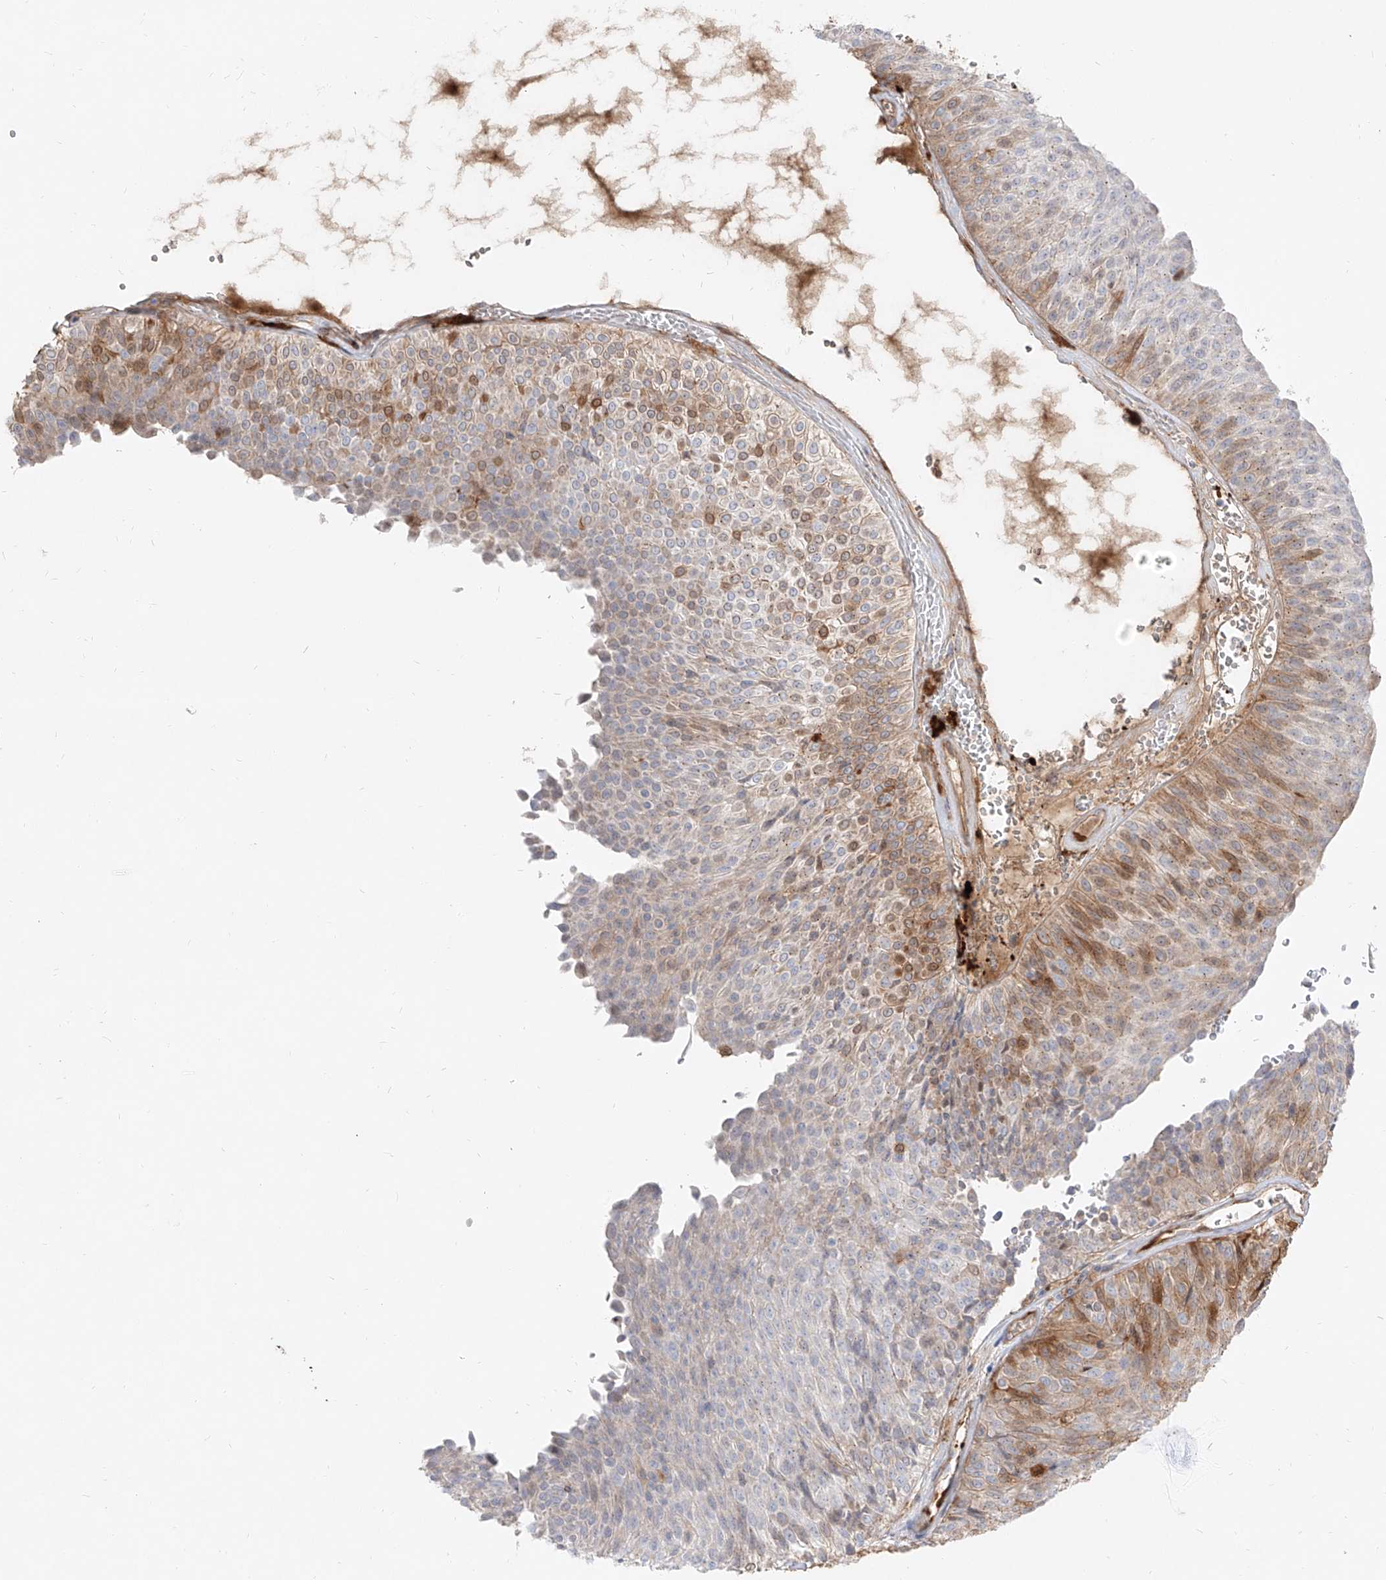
{"staining": {"intensity": "strong", "quantity": "25%-75%", "location": "cytoplasmic/membranous"}, "tissue": "urothelial cancer", "cell_type": "Tumor cells", "image_type": "cancer", "snomed": [{"axis": "morphology", "description": "Urothelial carcinoma, Low grade"}, {"axis": "topography", "description": "Urinary bladder"}], "caption": "Strong cytoplasmic/membranous protein staining is present in about 25%-75% of tumor cells in urothelial carcinoma (low-grade).", "gene": "KYNU", "patient": {"sex": "male", "age": 78}}